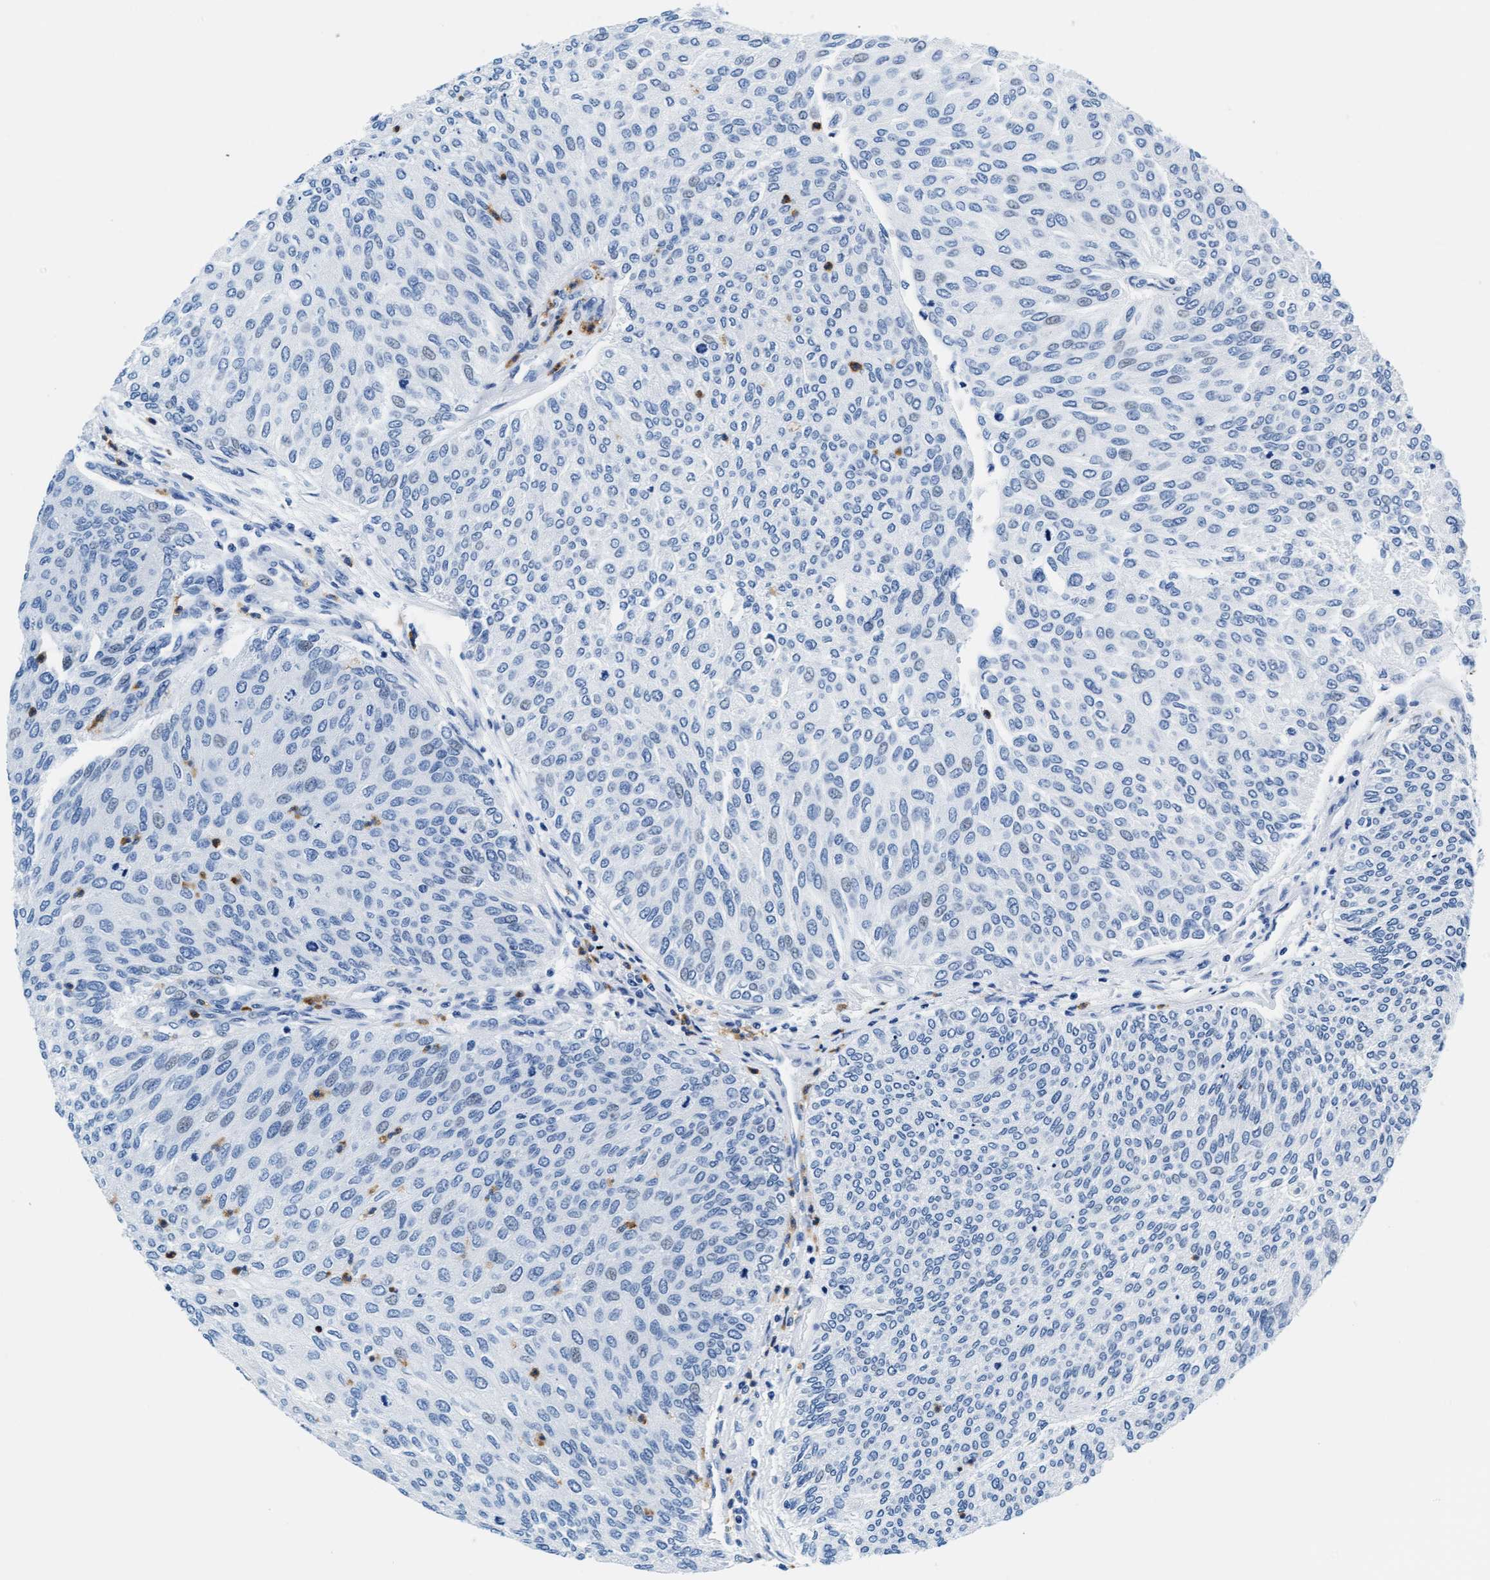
{"staining": {"intensity": "negative", "quantity": "none", "location": "none"}, "tissue": "urothelial cancer", "cell_type": "Tumor cells", "image_type": "cancer", "snomed": [{"axis": "morphology", "description": "Urothelial carcinoma, Low grade"}, {"axis": "topography", "description": "Urinary bladder"}], "caption": "The image displays no significant staining in tumor cells of urothelial cancer.", "gene": "MMP8", "patient": {"sex": "female", "age": 79}}